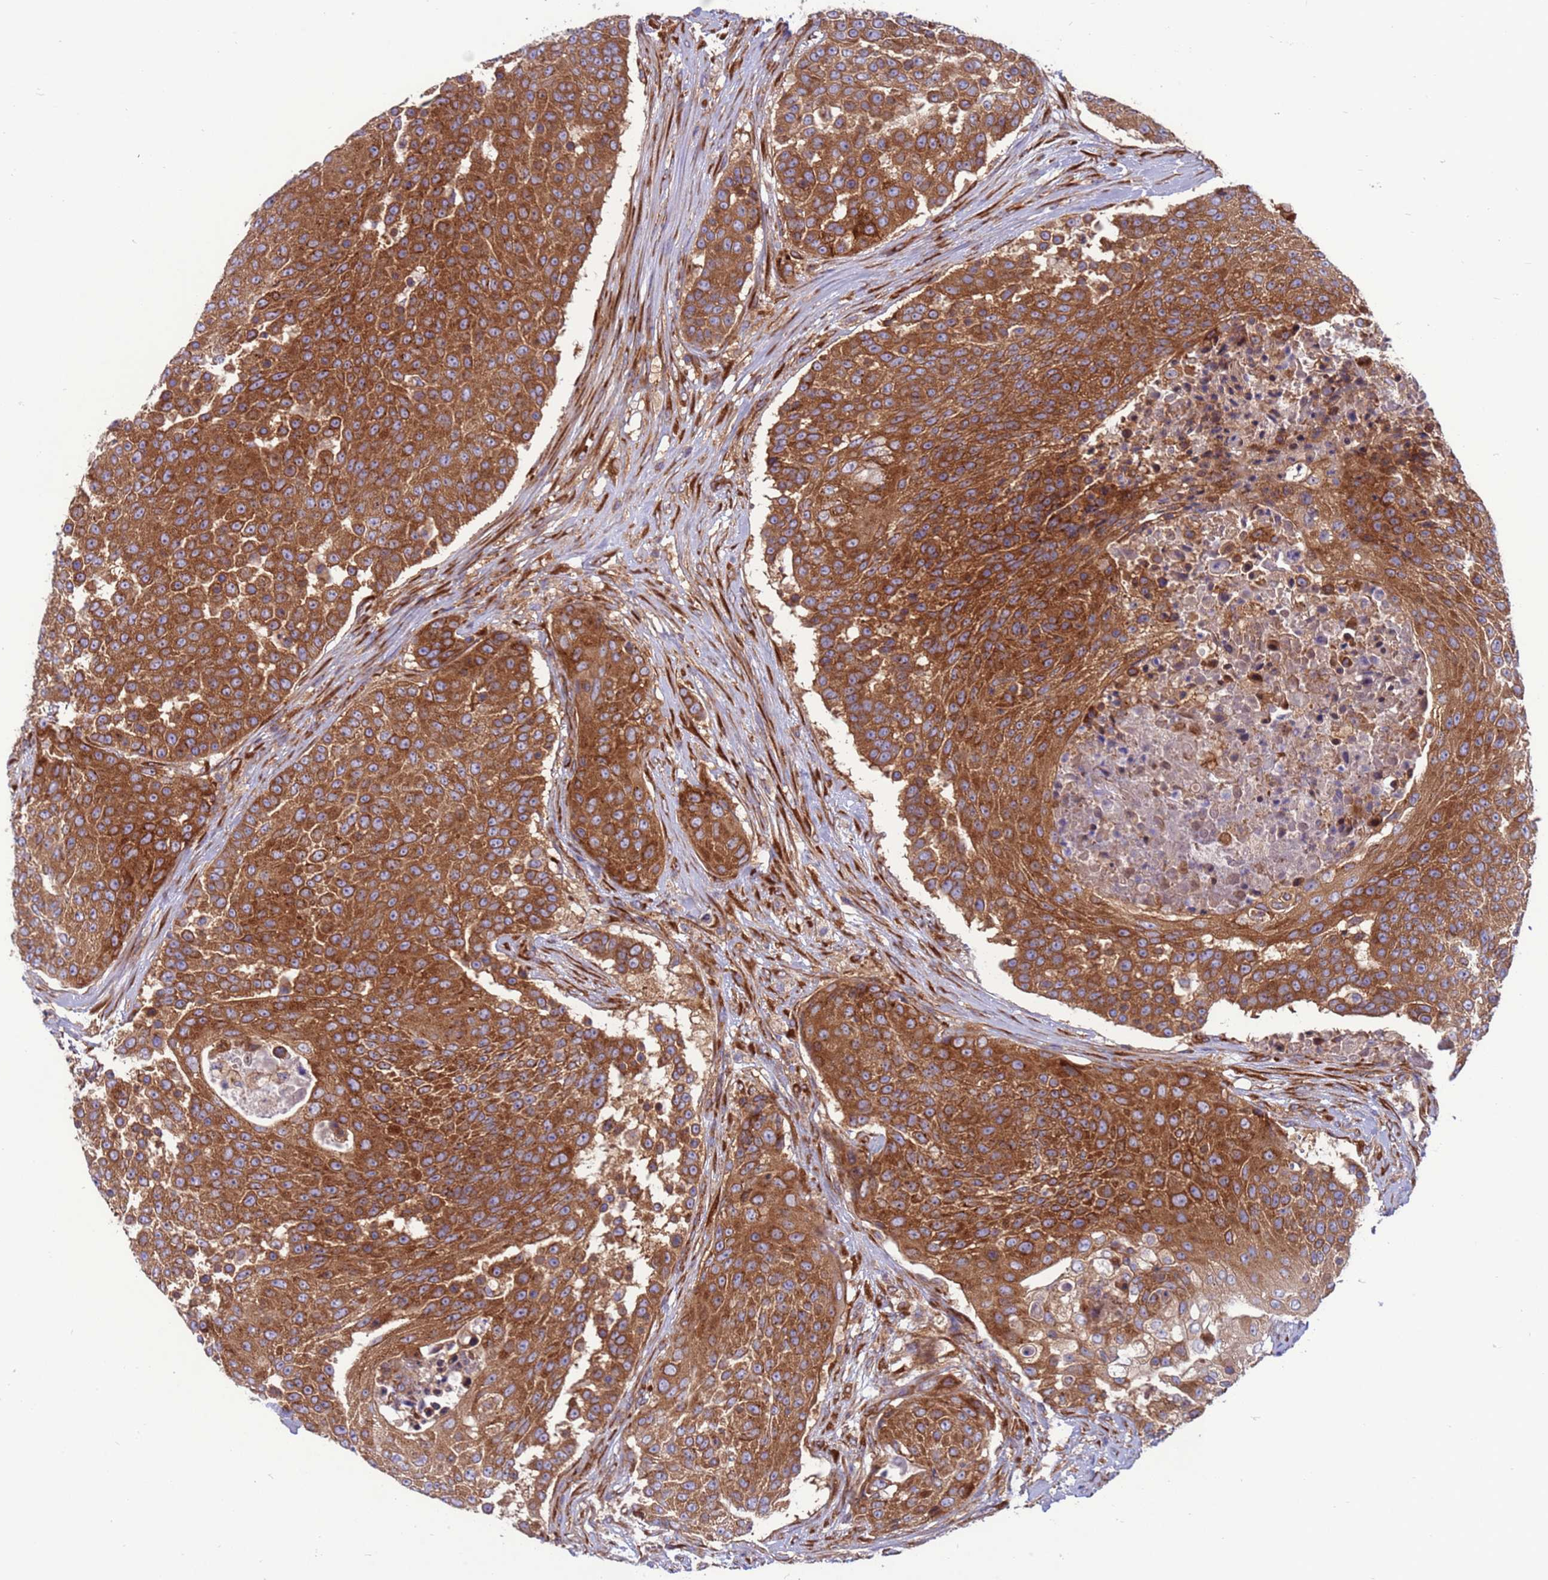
{"staining": {"intensity": "strong", "quantity": ">75%", "location": "cytoplasmic/membranous"}, "tissue": "urothelial cancer", "cell_type": "Tumor cells", "image_type": "cancer", "snomed": [{"axis": "morphology", "description": "Urothelial carcinoma, High grade"}, {"axis": "topography", "description": "Urinary bladder"}], "caption": "An image showing strong cytoplasmic/membranous expression in about >75% of tumor cells in high-grade urothelial carcinoma, as visualized by brown immunohistochemical staining.", "gene": "ZC3HAV1", "patient": {"sex": "female", "age": 63}}